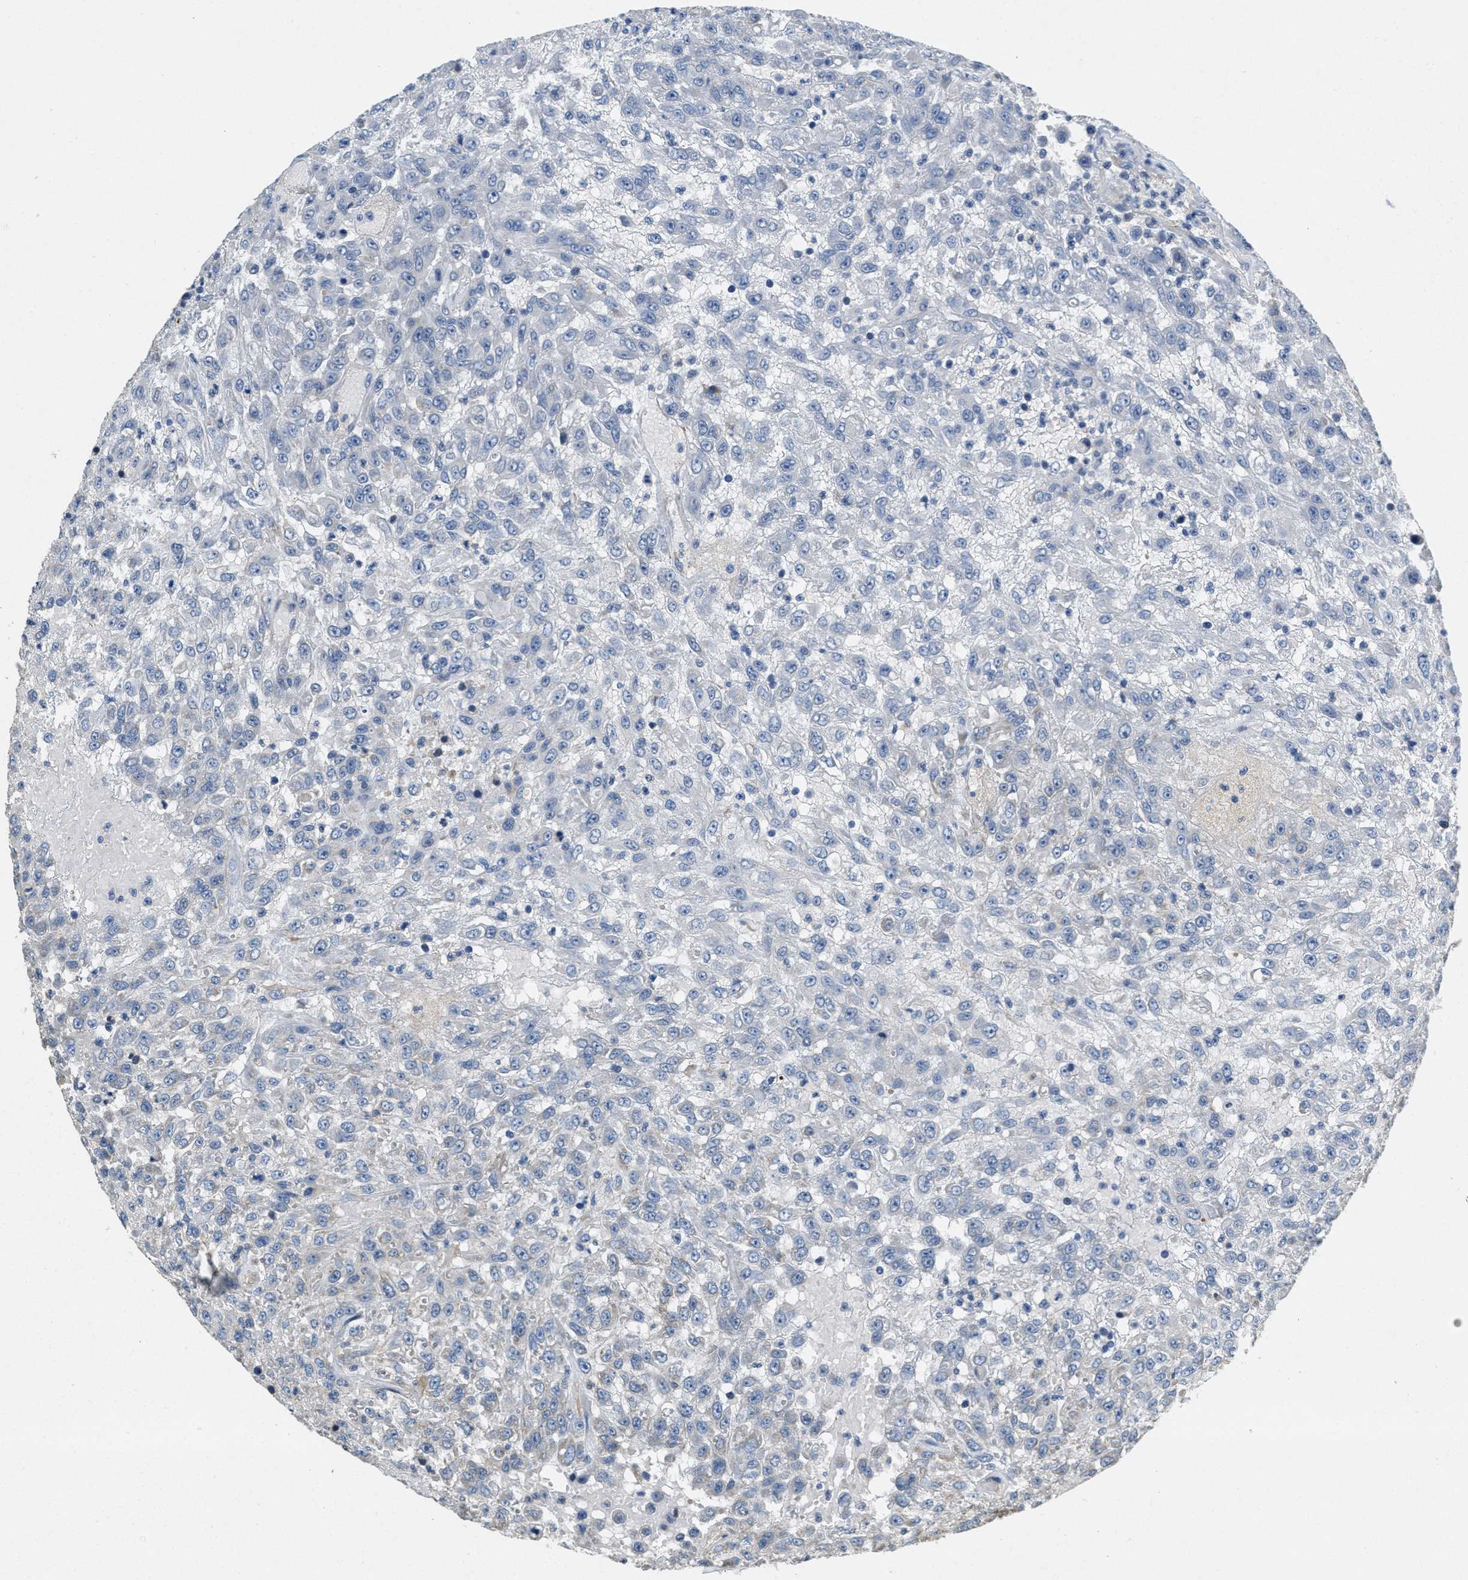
{"staining": {"intensity": "negative", "quantity": "none", "location": "none"}, "tissue": "urothelial cancer", "cell_type": "Tumor cells", "image_type": "cancer", "snomed": [{"axis": "morphology", "description": "Urothelial carcinoma, High grade"}, {"axis": "topography", "description": "Urinary bladder"}], "caption": "This is an immunohistochemistry (IHC) image of high-grade urothelial carcinoma. There is no expression in tumor cells.", "gene": "TOMM70", "patient": {"sex": "male", "age": 46}}